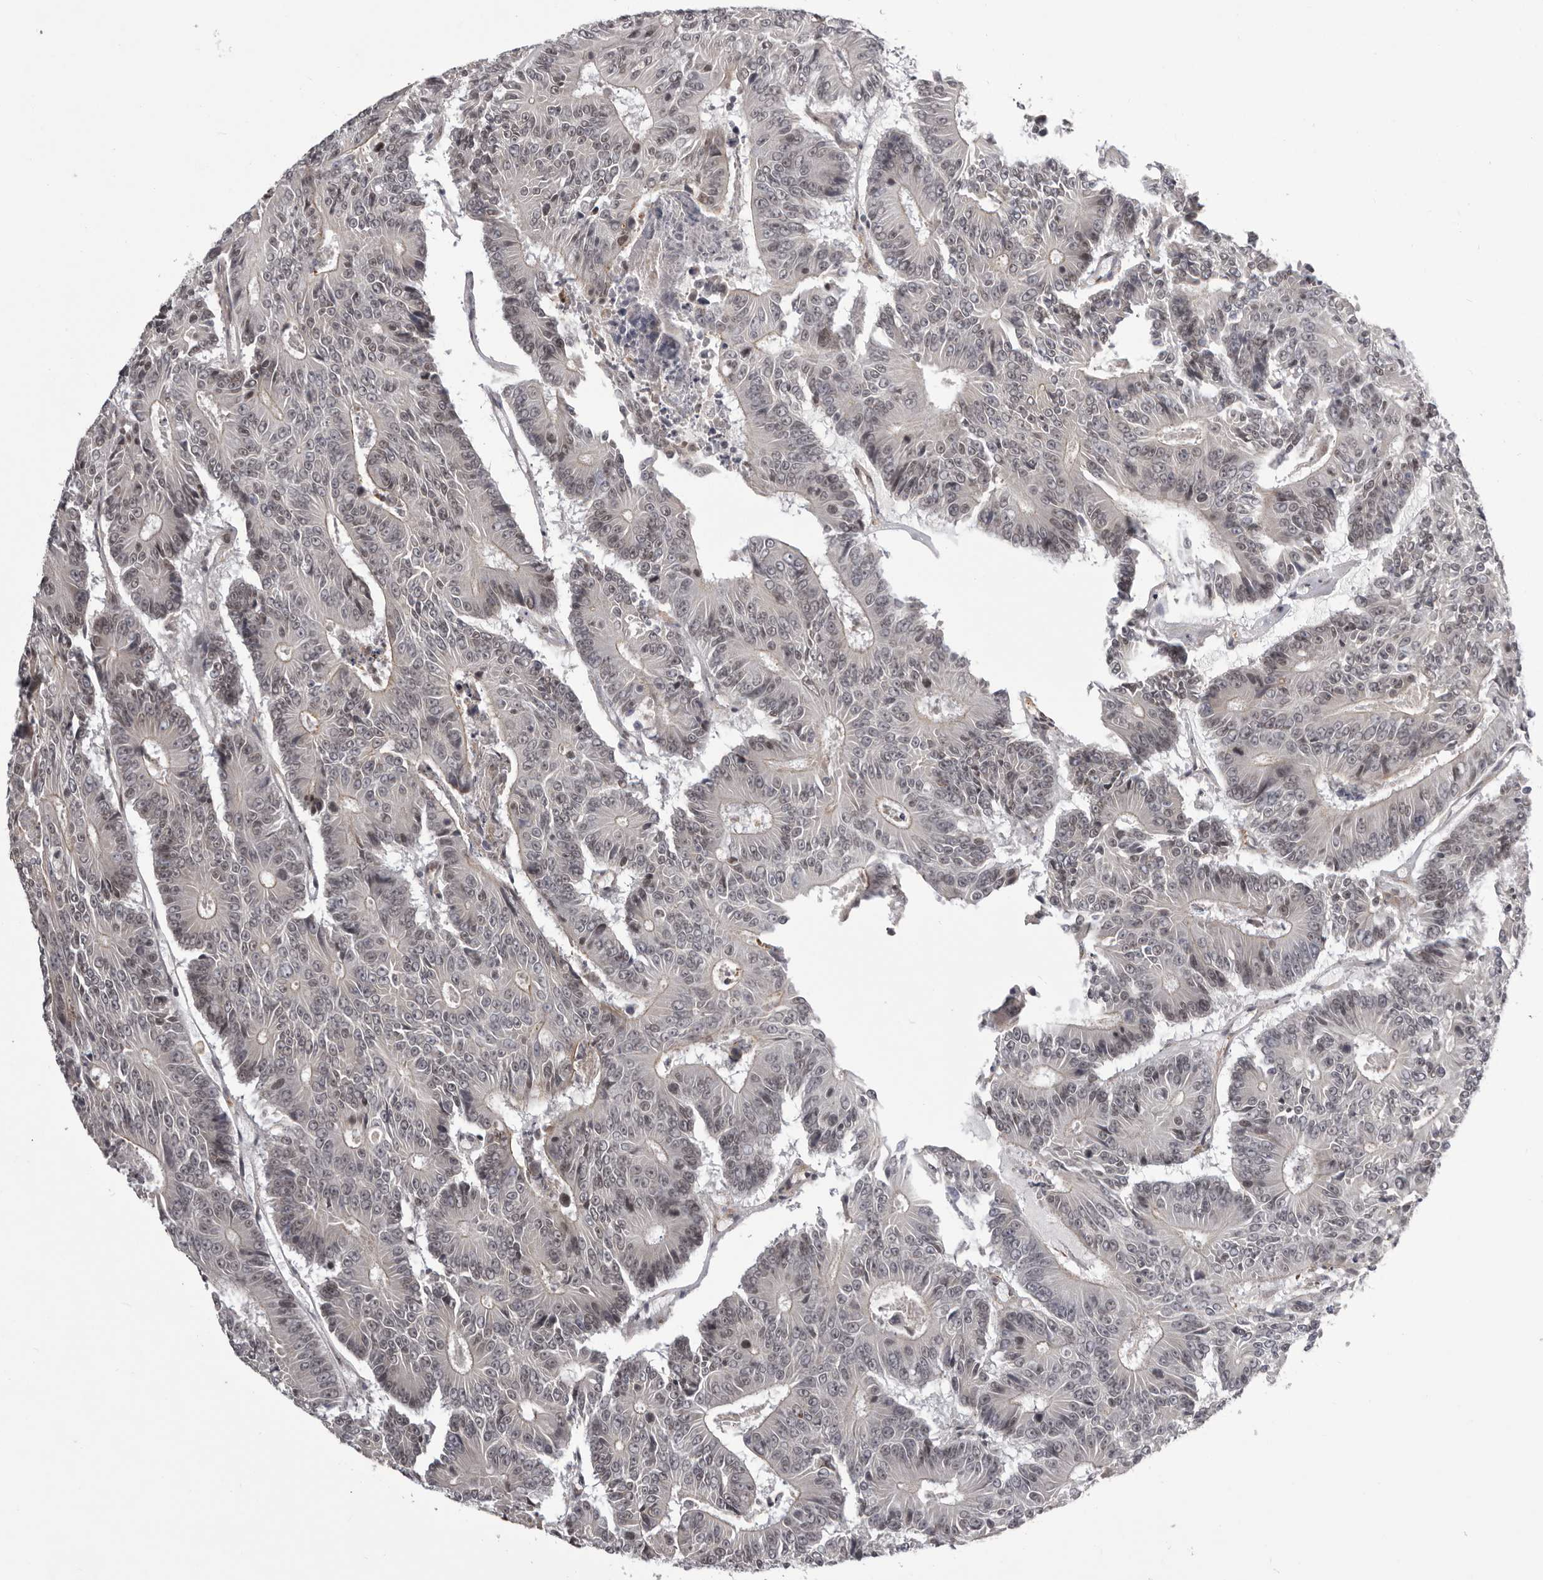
{"staining": {"intensity": "negative", "quantity": "none", "location": "none"}, "tissue": "colorectal cancer", "cell_type": "Tumor cells", "image_type": "cancer", "snomed": [{"axis": "morphology", "description": "Adenocarcinoma, NOS"}, {"axis": "topography", "description": "Colon"}], "caption": "The immunohistochemistry (IHC) micrograph has no significant staining in tumor cells of colorectal cancer (adenocarcinoma) tissue.", "gene": "RNF2", "patient": {"sex": "male", "age": 83}}